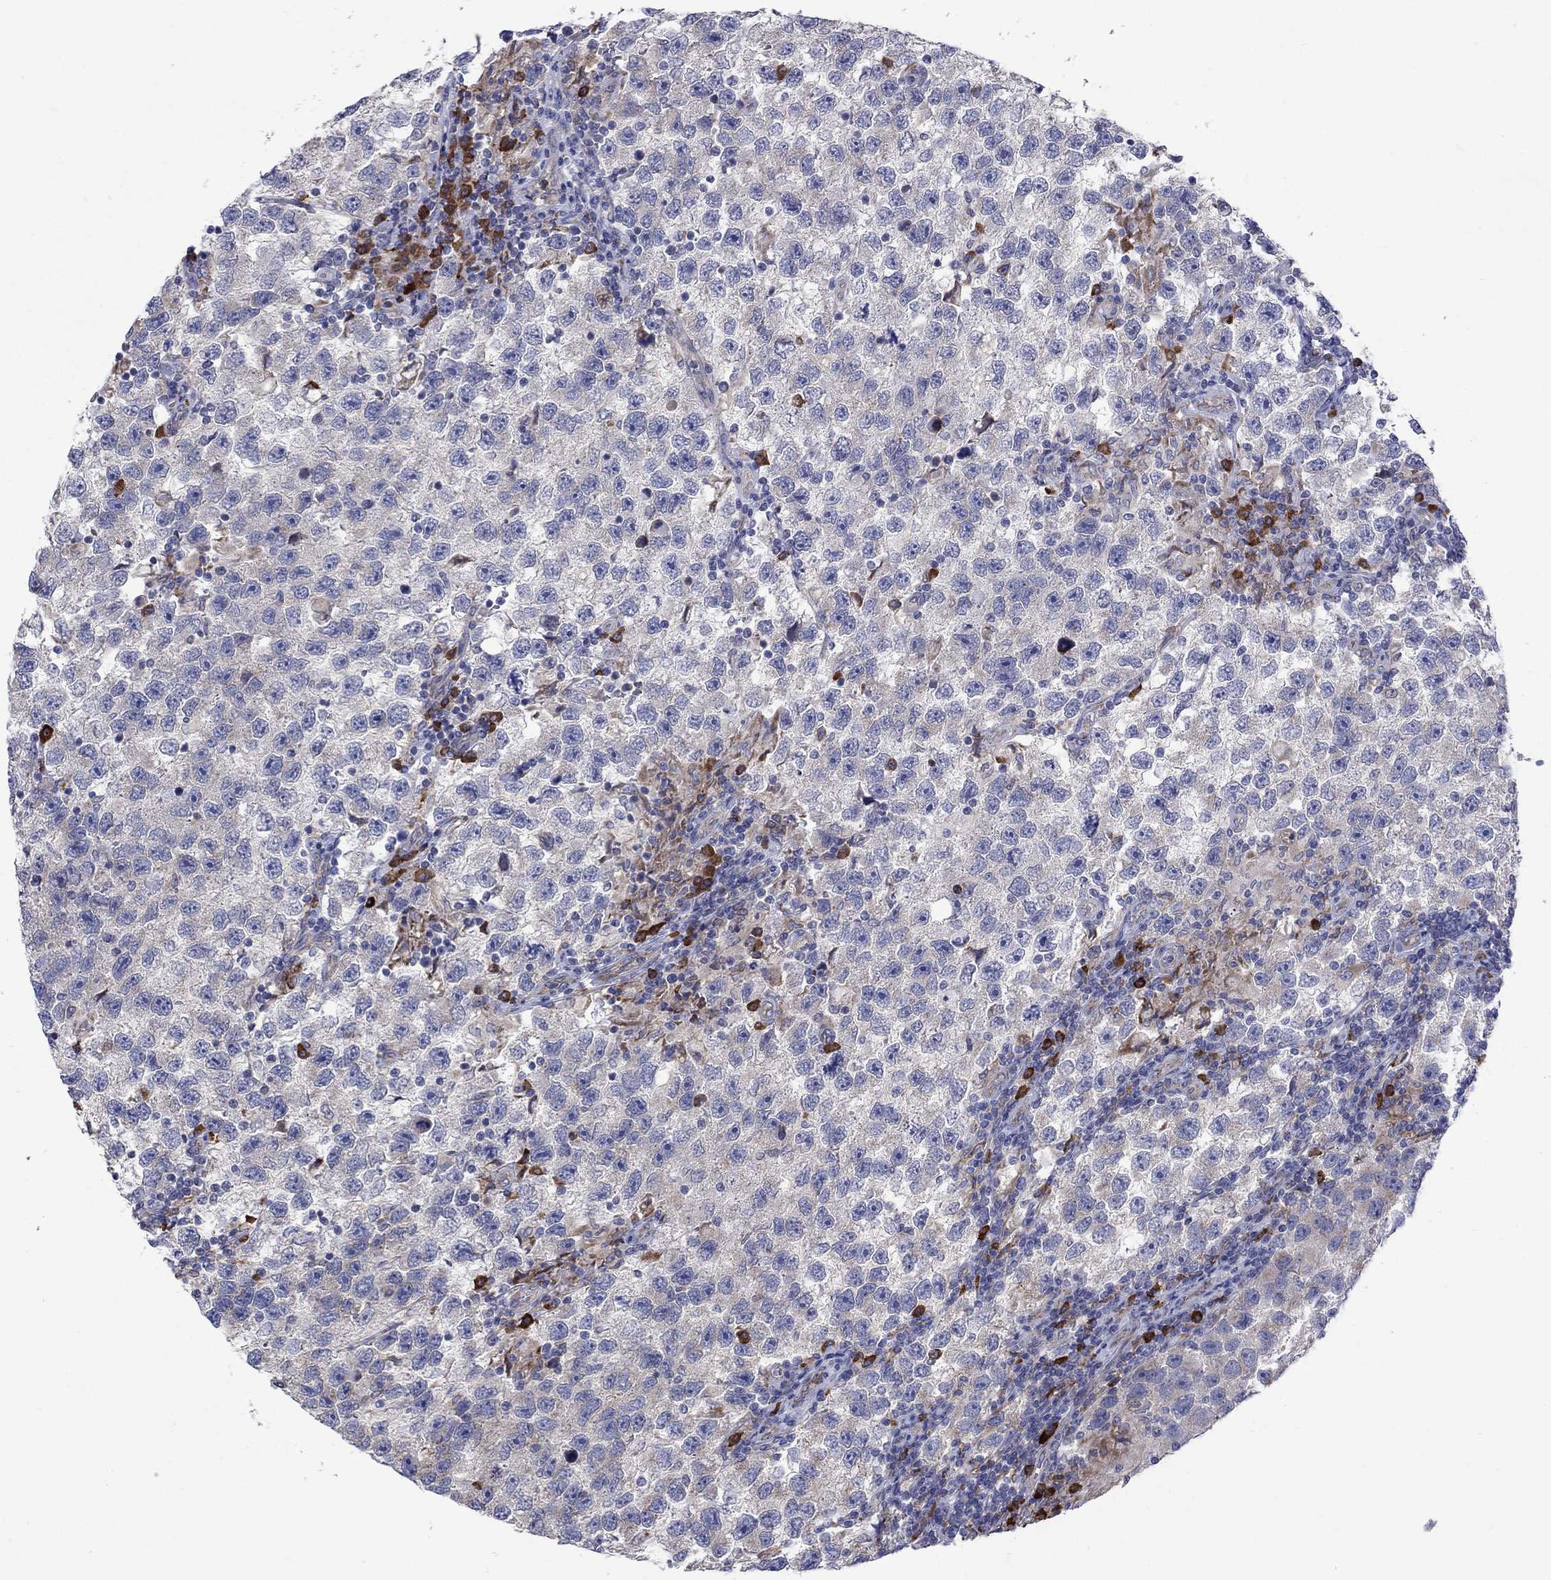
{"staining": {"intensity": "negative", "quantity": "none", "location": "none"}, "tissue": "testis cancer", "cell_type": "Tumor cells", "image_type": "cancer", "snomed": [{"axis": "morphology", "description": "Seminoma, NOS"}, {"axis": "topography", "description": "Testis"}], "caption": "IHC image of neoplastic tissue: human testis seminoma stained with DAB (3,3'-diaminobenzidine) displays no significant protein expression in tumor cells.", "gene": "ASNS", "patient": {"sex": "male", "age": 26}}